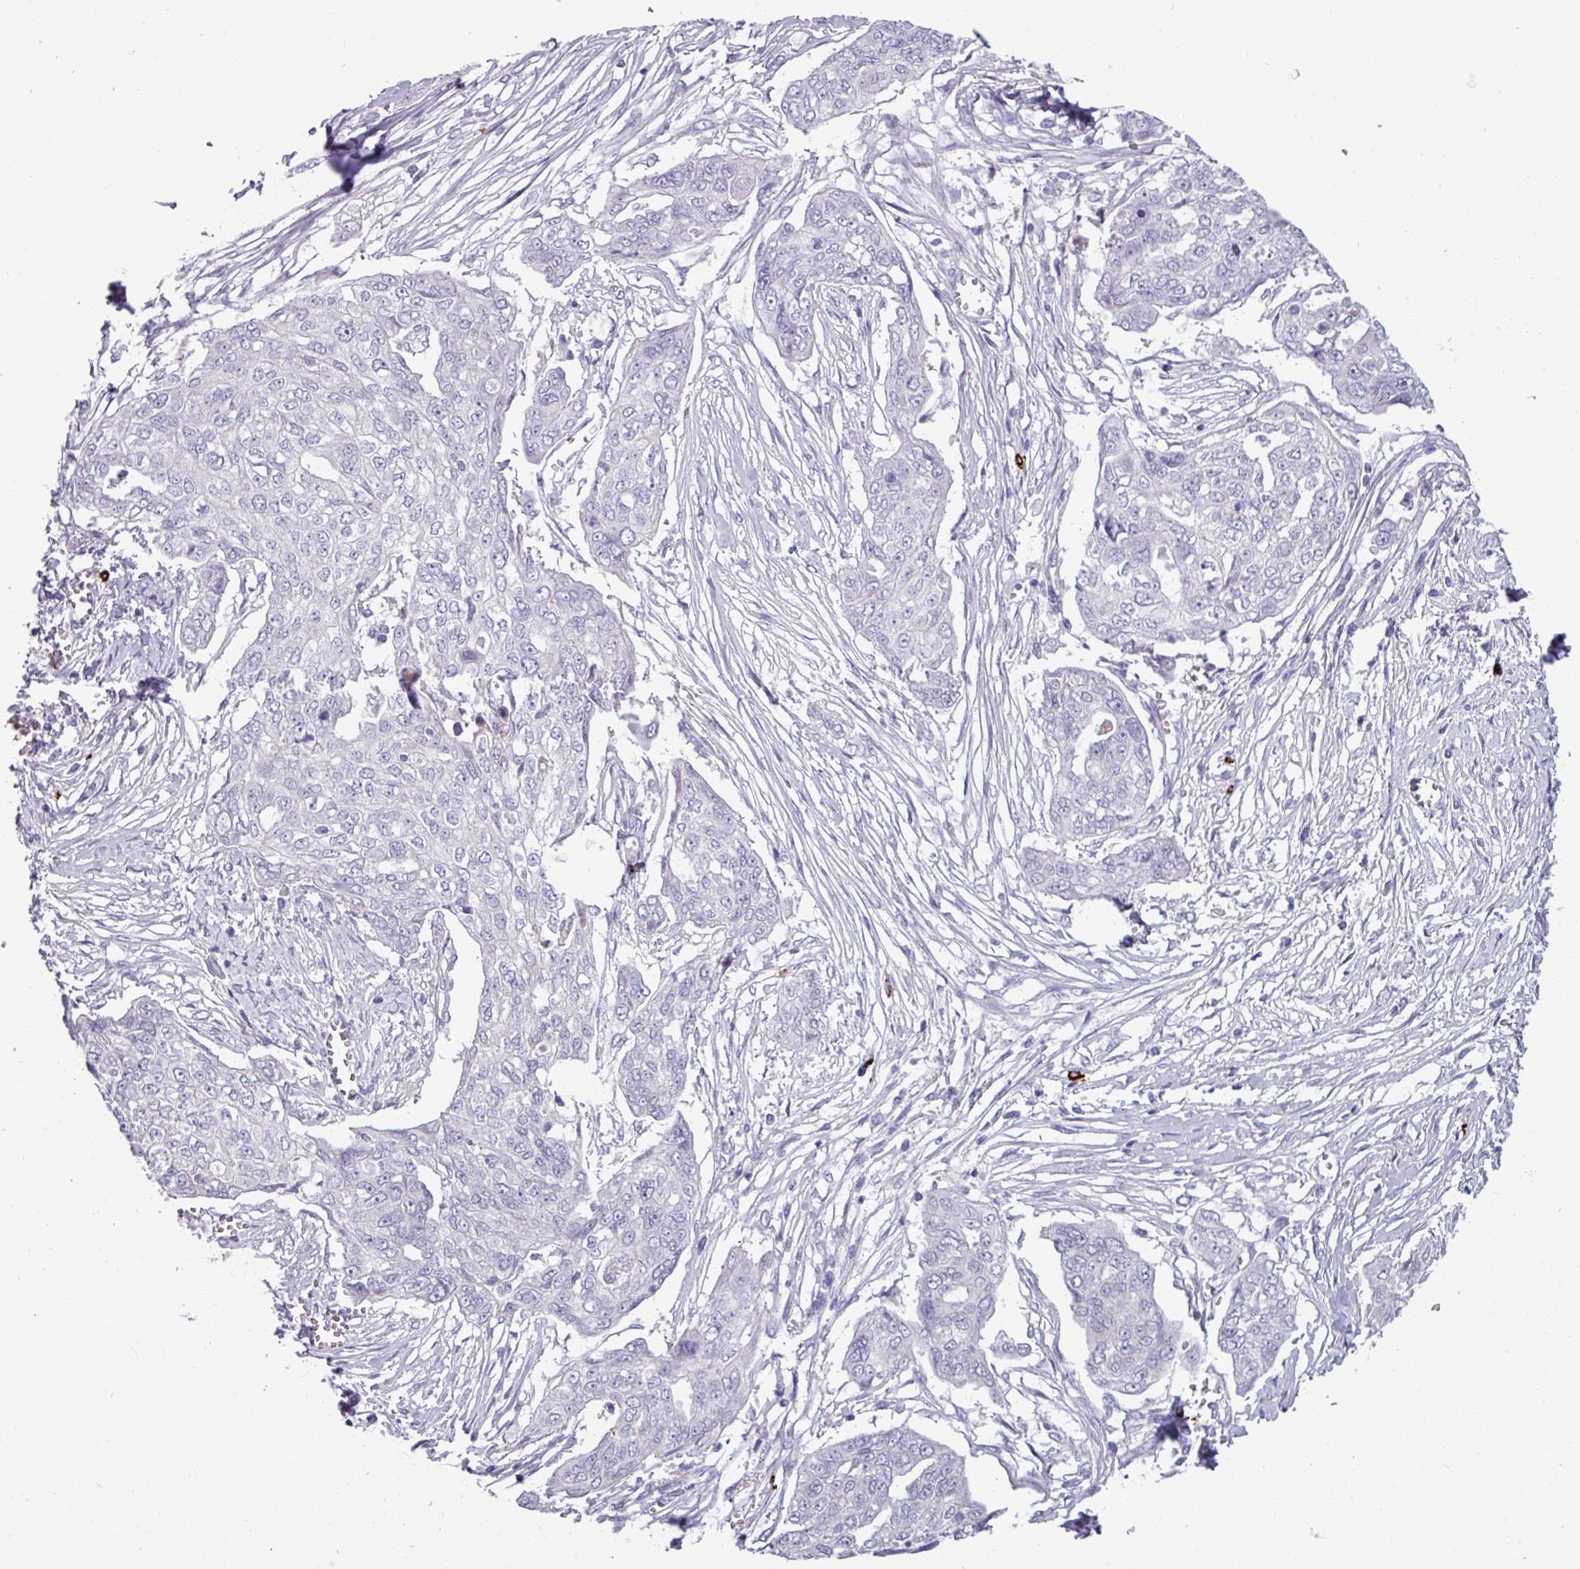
{"staining": {"intensity": "negative", "quantity": "none", "location": "none"}, "tissue": "ovarian cancer", "cell_type": "Tumor cells", "image_type": "cancer", "snomed": [{"axis": "morphology", "description": "Carcinoma, endometroid"}, {"axis": "topography", "description": "Ovary"}], "caption": "A micrograph of human ovarian cancer (endometroid carcinoma) is negative for staining in tumor cells. The staining is performed using DAB (3,3'-diaminobenzidine) brown chromogen with nuclei counter-stained in using hematoxylin.", "gene": "TRIM39", "patient": {"sex": "female", "age": 70}}